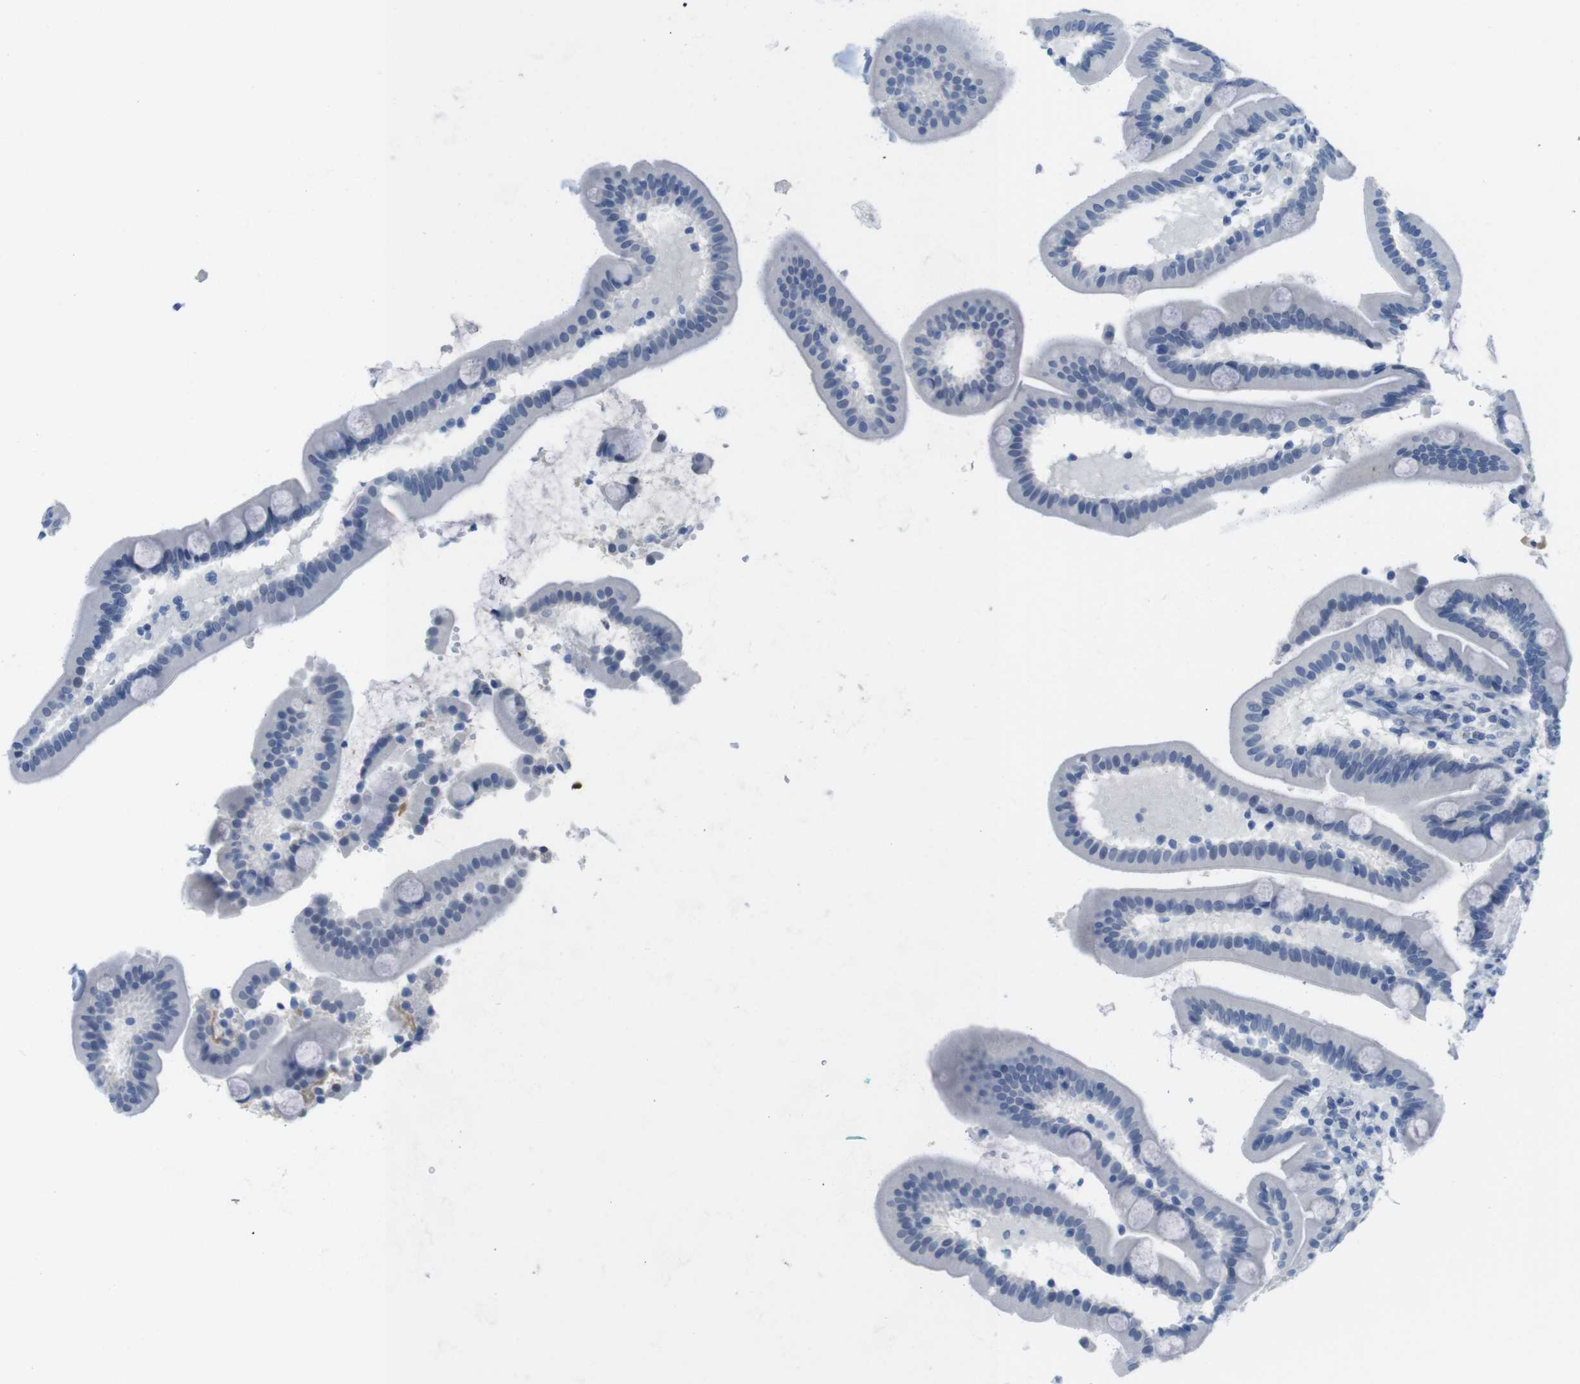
{"staining": {"intensity": "negative", "quantity": "none", "location": "none"}, "tissue": "duodenum", "cell_type": "Glandular cells", "image_type": "normal", "snomed": [{"axis": "morphology", "description": "Normal tissue, NOS"}, {"axis": "topography", "description": "Duodenum"}], "caption": "This is a image of IHC staining of benign duodenum, which shows no positivity in glandular cells.", "gene": "OPN1SW", "patient": {"sex": "male", "age": 54}}